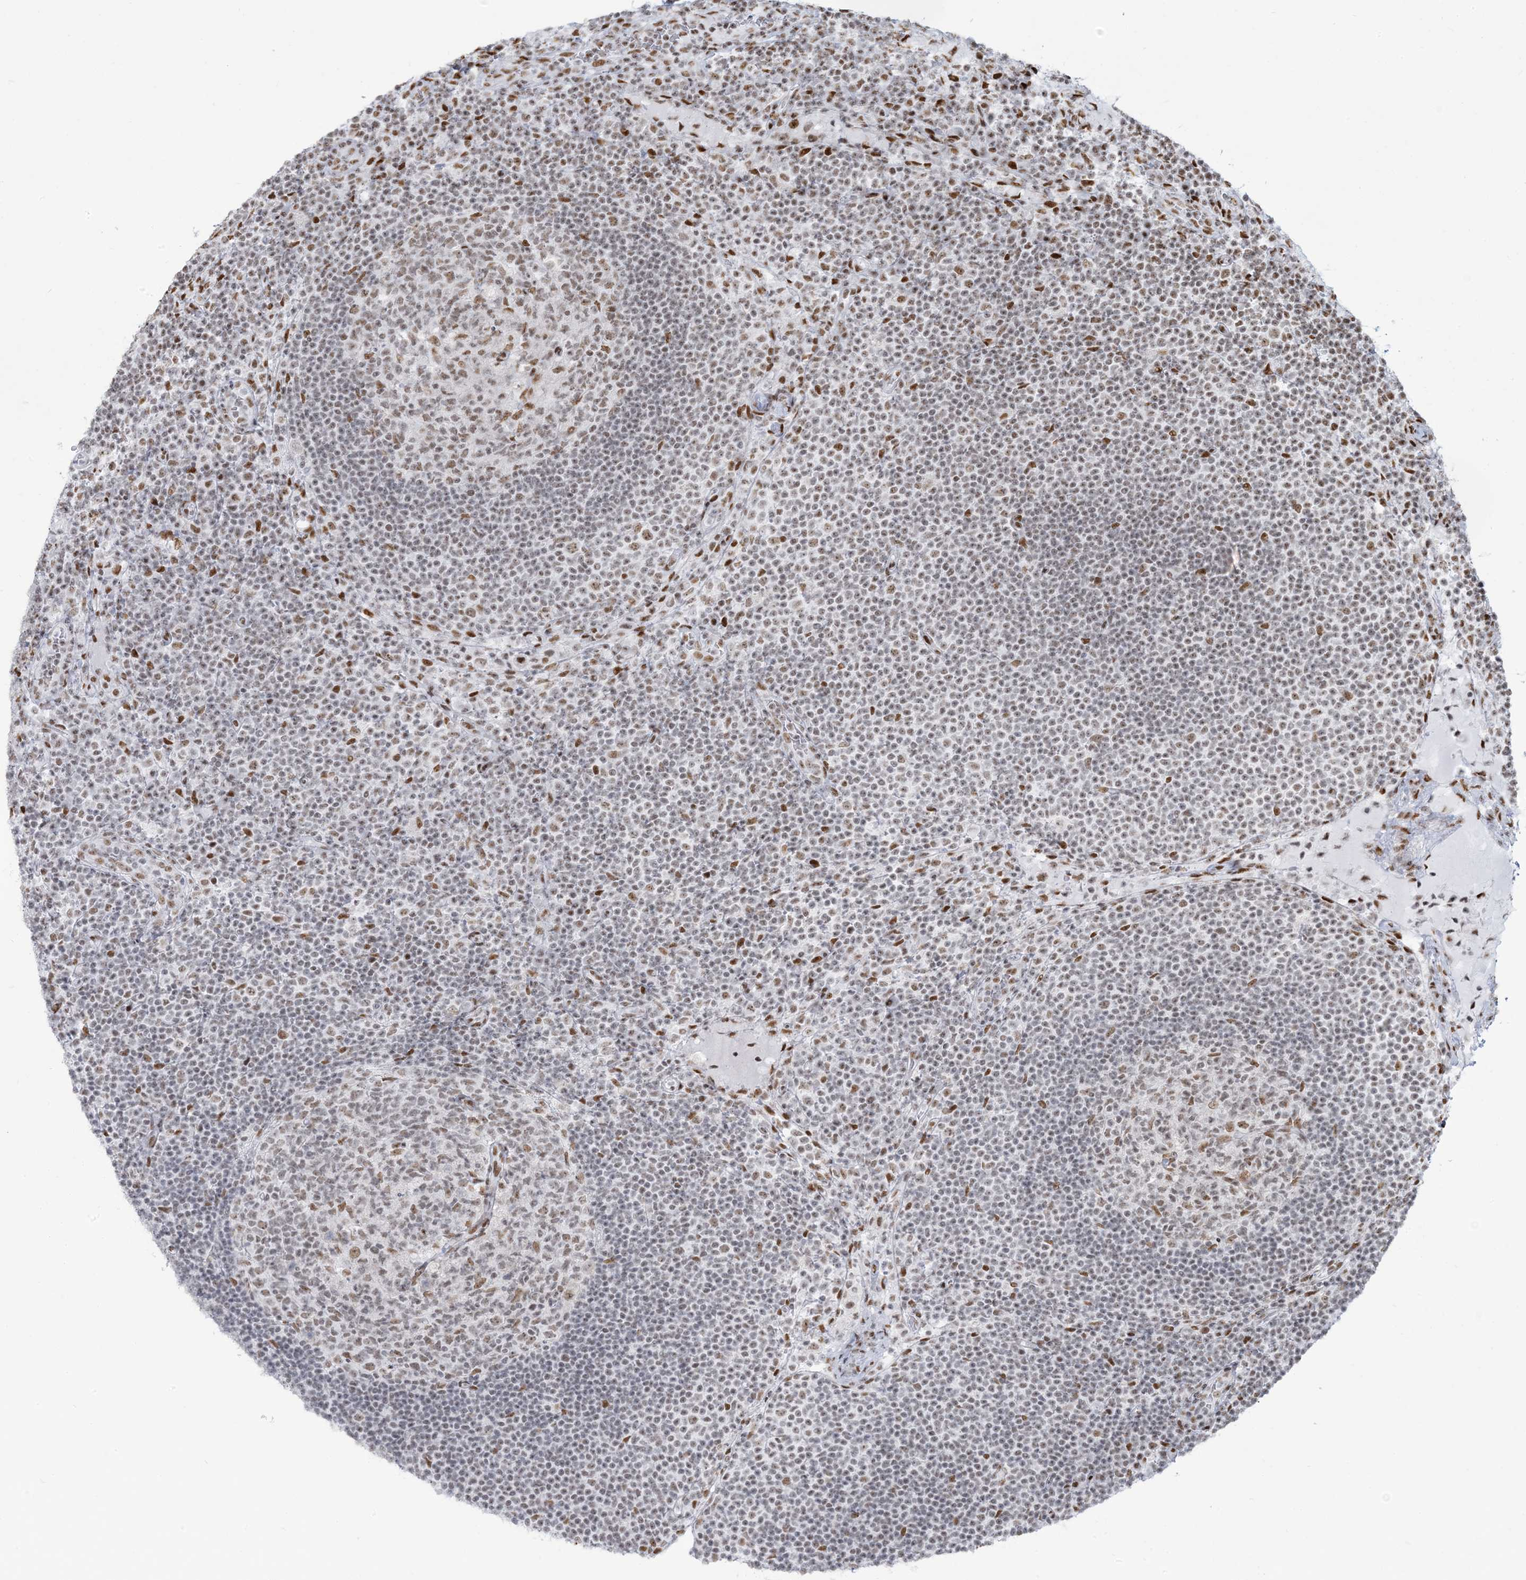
{"staining": {"intensity": "moderate", "quantity": "<25%", "location": "nuclear"}, "tissue": "lymph node", "cell_type": "Germinal center cells", "image_type": "normal", "snomed": [{"axis": "morphology", "description": "Normal tissue, NOS"}, {"axis": "topography", "description": "Lymph node"}], "caption": "An IHC micrograph of unremarkable tissue is shown. Protein staining in brown highlights moderate nuclear positivity in lymph node within germinal center cells.", "gene": "STAG1", "patient": {"sex": "female", "age": 53}}